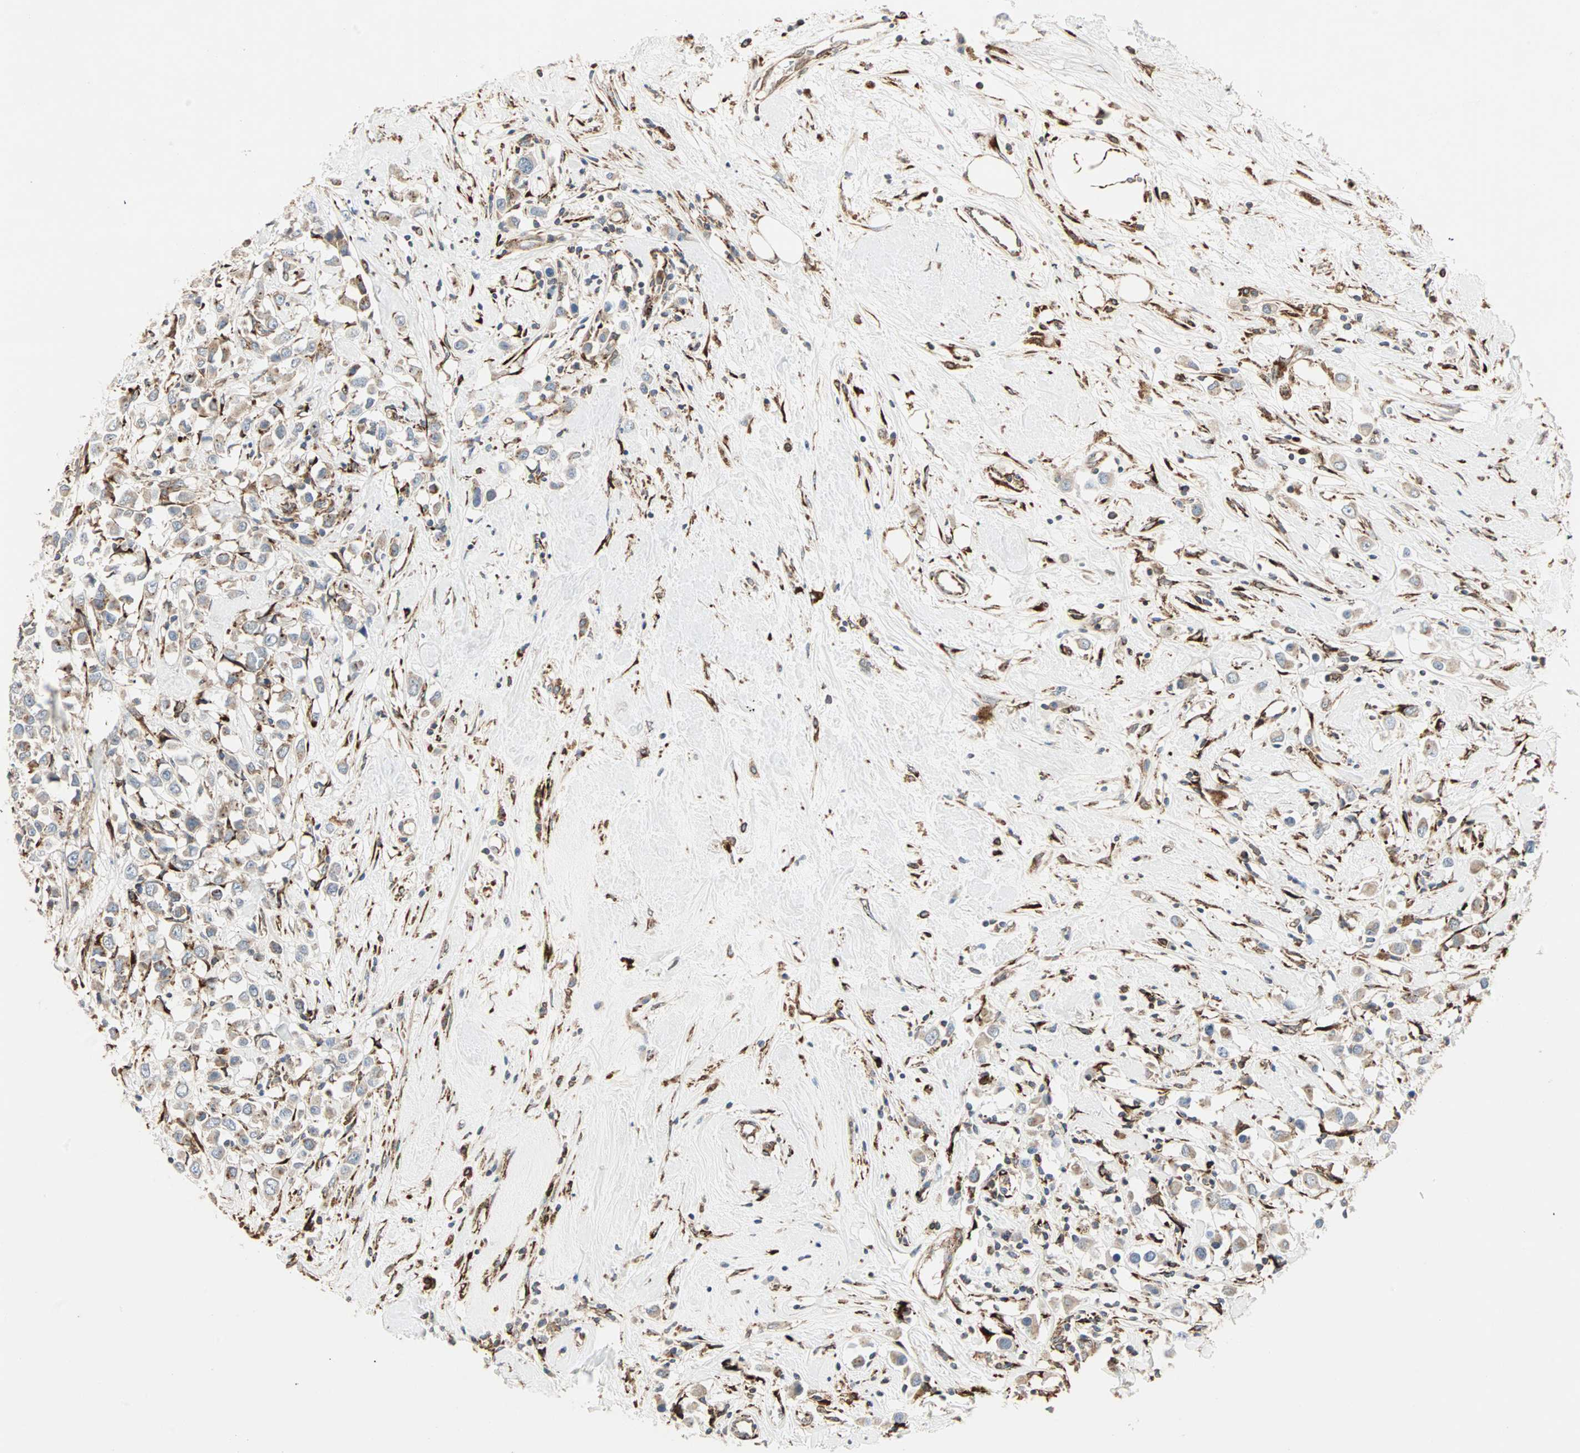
{"staining": {"intensity": "moderate", "quantity": ">75%", "location": "cytoplasmic/membranous"}, "tissue": "breast cancer", "cell_type": "Tumor cells", "image_type": "cancer", "snomed": [{"axis": "morphology", "description": "Duct carcinoma"}, {"axis": "topography", "description": "Breast"}], "caption": "Tumor cells reveal medium levels of moderate cytoplasmic/membranous positivity in approximately >75% of cells in breast cancer (infiltrating ductal carcinoma).", "gene": "H6PD", "patient": {"sex": "female", "age": 61}}